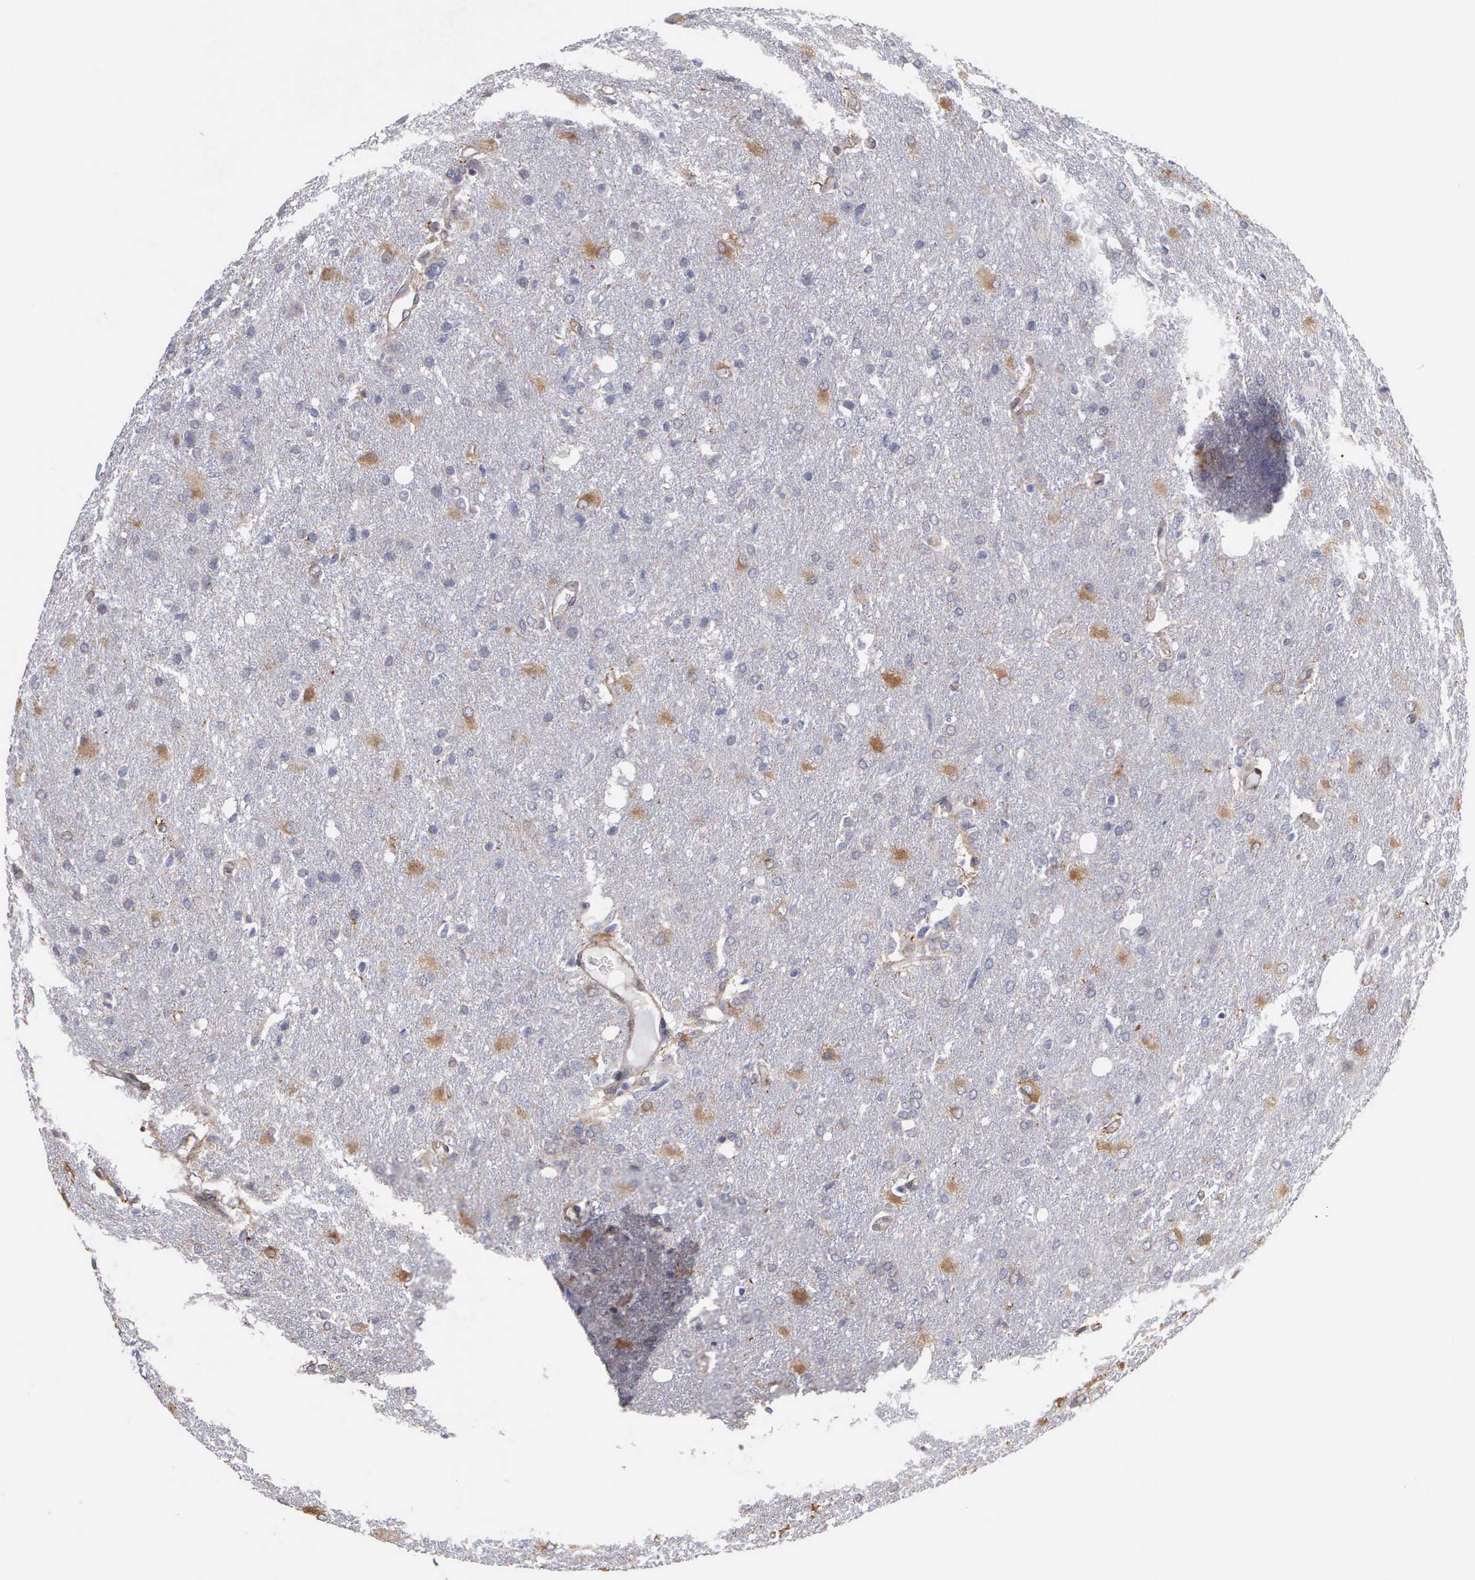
{"staining": {"intensity": "weak", "quantity": "<25%", "location": "cytoplasmic/membranous"}, "tissue": "glioma", "cell_type": "Tumor cells", "image_type": "cancer", "snomed": [{"axis": "morphology", "description": "Glioma, malignant, High grade"}, {"axis": "topography", "description": "Brain"}], "caption": "The image displays no significant expression in tumor cells of malignant high-grade glioma.", "gene": "LIN52", "patient": {"sex": "male", "age": 68}}